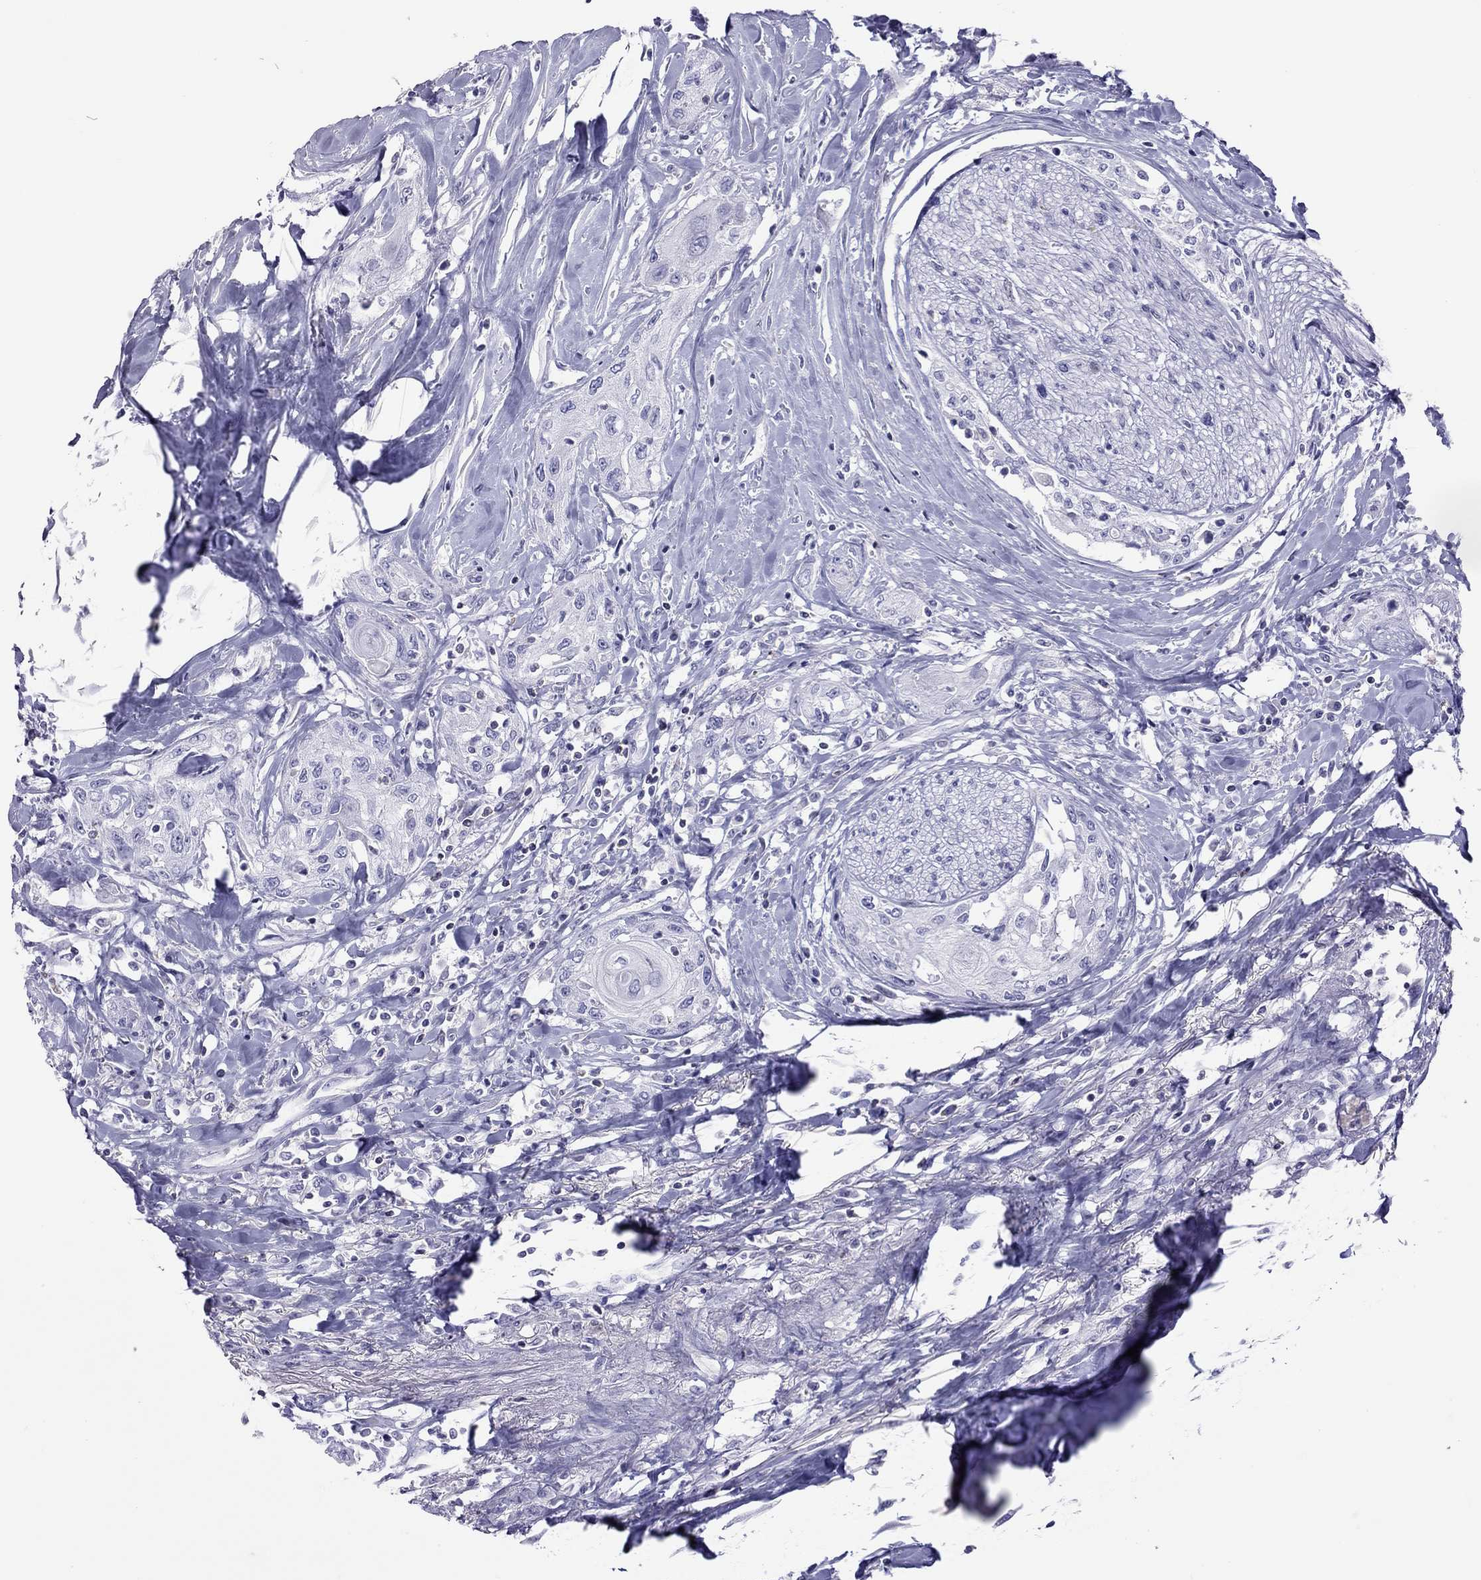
{"staining": {"intensity": "negative", "quantity": "none", "location": "none"}, "tissue": "head and neck cancer", "cell_type": "Tumor cells", "image_type": "cancer", "snomed": [{"axis": "morphology", "description": "Normal tissue, NOS"}, {"axis": "morphology", "description": "Squamous cell carcinoma, NOS"}, {"axis": "topography", "description": "Oral tissue"}, {"axis": "topography", "description": "Peripheral nerve tissue"}, {"axis": "topography", "description": "Head-Neck"}], "caption": "The photomicrograph reveals no staining of tumor cells in head and neck squamous cell carcinoma. Nuclei are stained in blue.", "gene": "STAG3", "patient": {"sex": "female", "age": 59}}